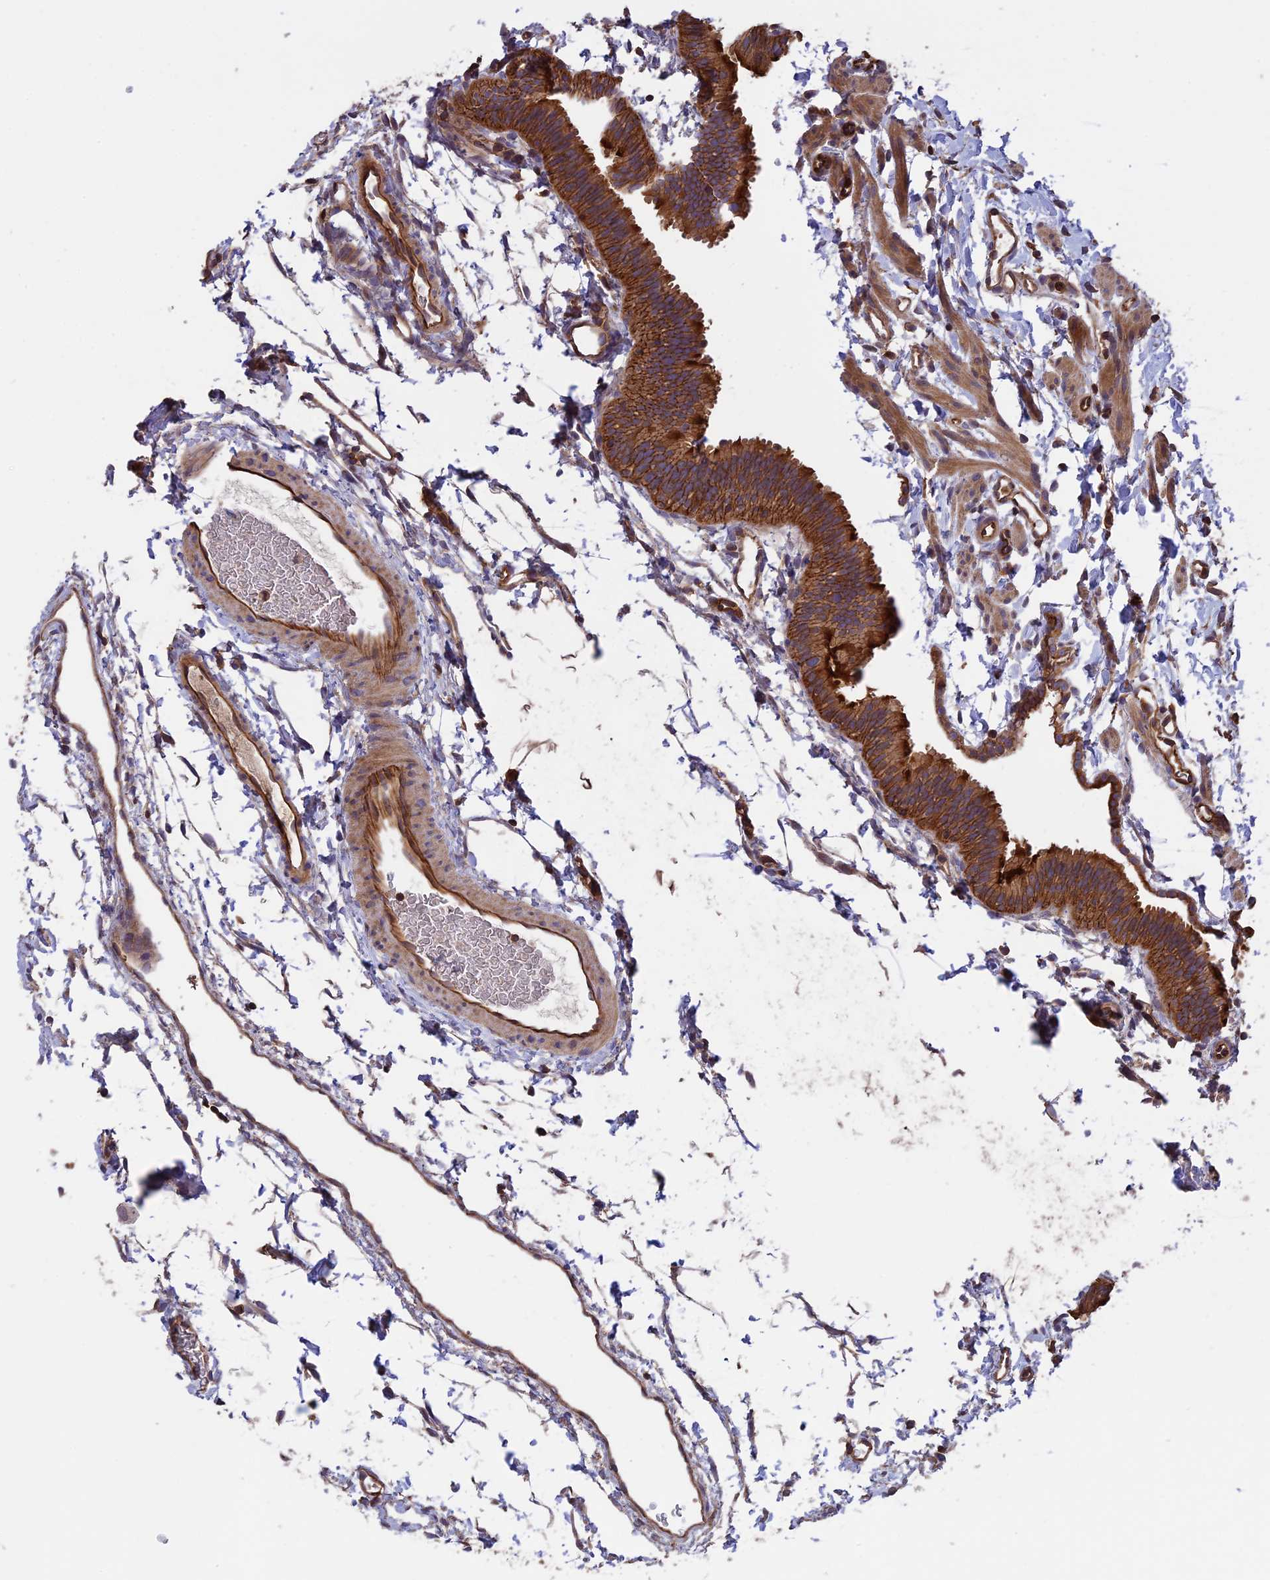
{"staining": {"intensity": "strong", "quantity": ">75%", "location": "cytoplasmic/membranous"}, "tissue": "fallopian tube", "cell_type": "Glandular cells", "image_type": "normal", "snomed": [{"axis": "morphology", "description": "Normal tissue, NOS"}, {"axis": "topography", "description": "Fallopian tube"}], "caption": "A high-resolution image shows immunohistochemistry staining of unremarkable fallopian tube, which displays strong cytoplasmic/membranous staining in approximately >75% of glandular cells.", "gene": "GAS8", "patient": {"sex": "female", "age": 35}}